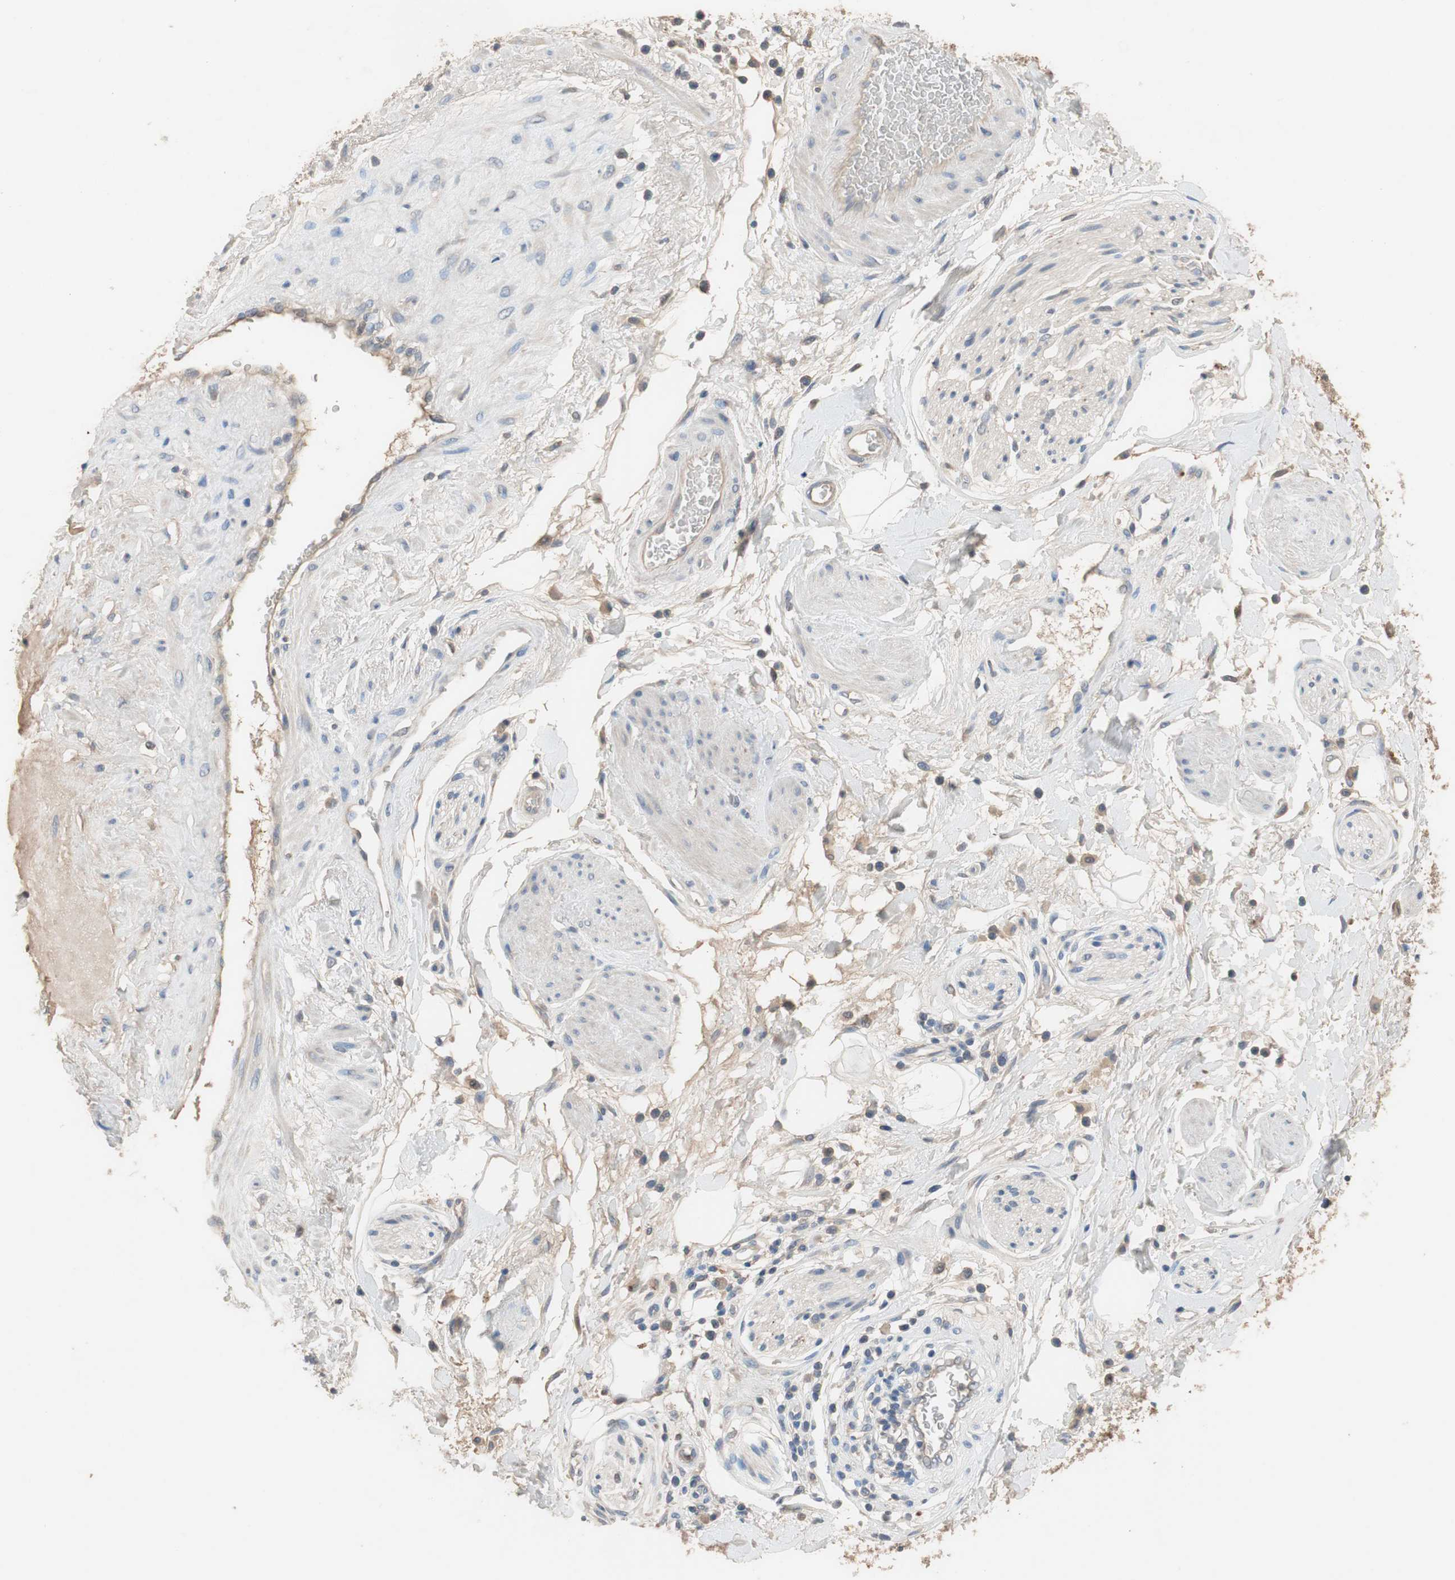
{"staining": {"intensity": "moderate", "quantity": "<25%", "location": "cytoplasmic/membranous"}, "tissue": "adipose tissue", "cell_type": "Adipocytes", "image_type": "normal", "snomed": [{"axis": "morphology", "description": "Normal tissue, NOS"}, {"axis": "topography", "description": "Soft tissue"}, {"axis": "topography", "description": "Peripheral nerve tissue"}], "caption": "Protein expression analysis of unremarkable human adipose tissue reveals moderate cytoplasmic/membranous positivity in about <25% of adipocytes.", "gene": "ADAP1", "patient": {"sex": "female", "age": 71}}